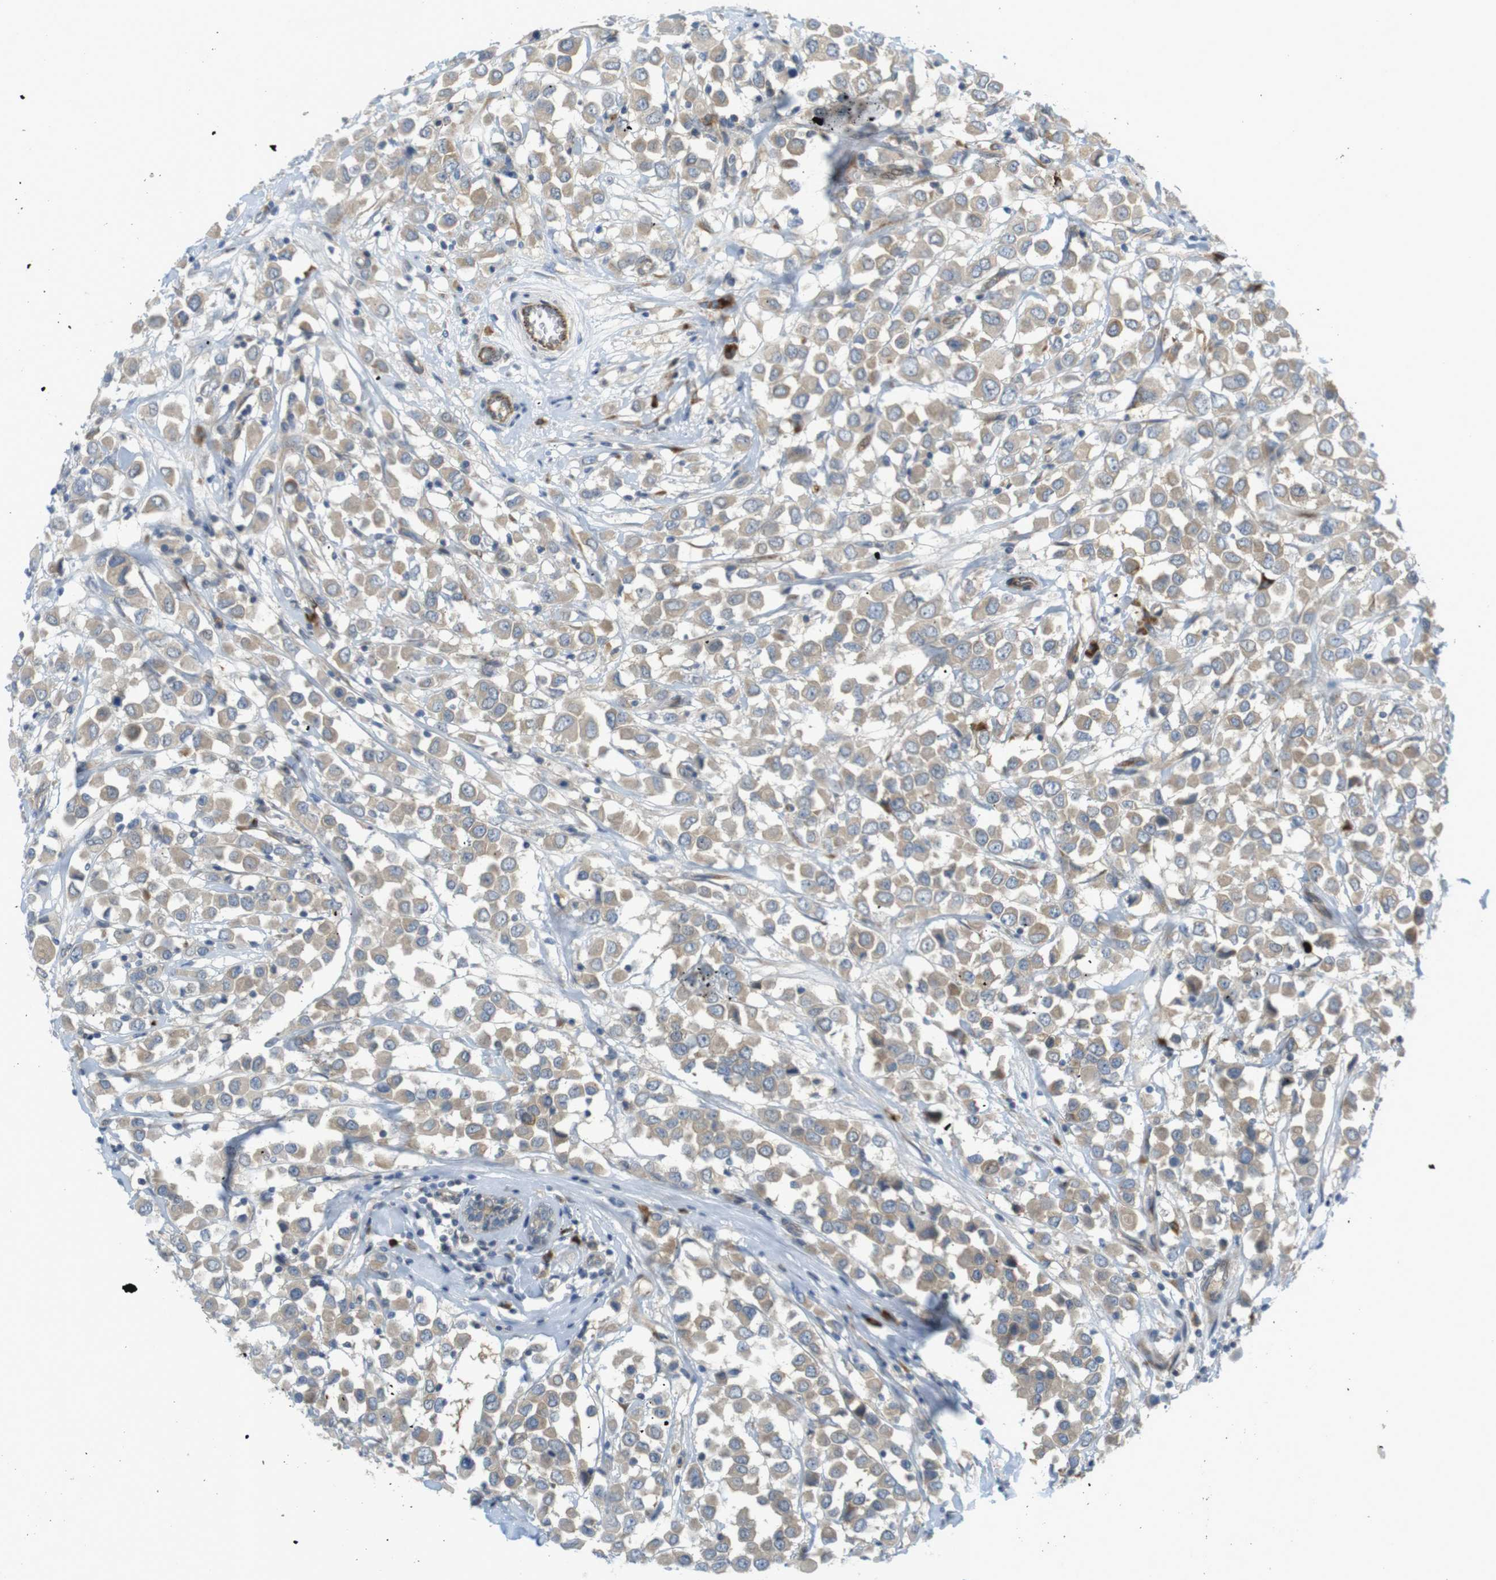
{"staining": {"intensity": "weak", "quantity": ">75%", "location": "cytoplasmic/membranous"}, "tissue": "breast cancer", "cell_type": "Tumor cells", "image_type": "cancer", "snomed": [{"axis": "morphology", "description": "Duct carcinoma"}, {"axis": "topography", "description": "Breast"}], "caption": "A high-resolution image shows immunohistochemistry staining of breast cancer (invasive ductal carcinoma), which exhibits weak cytoplasmic/membranous positivity in approximately >75% of tumor cells.", "gene": "GJC3", "patient": {"sex": "female", "age": 61}}